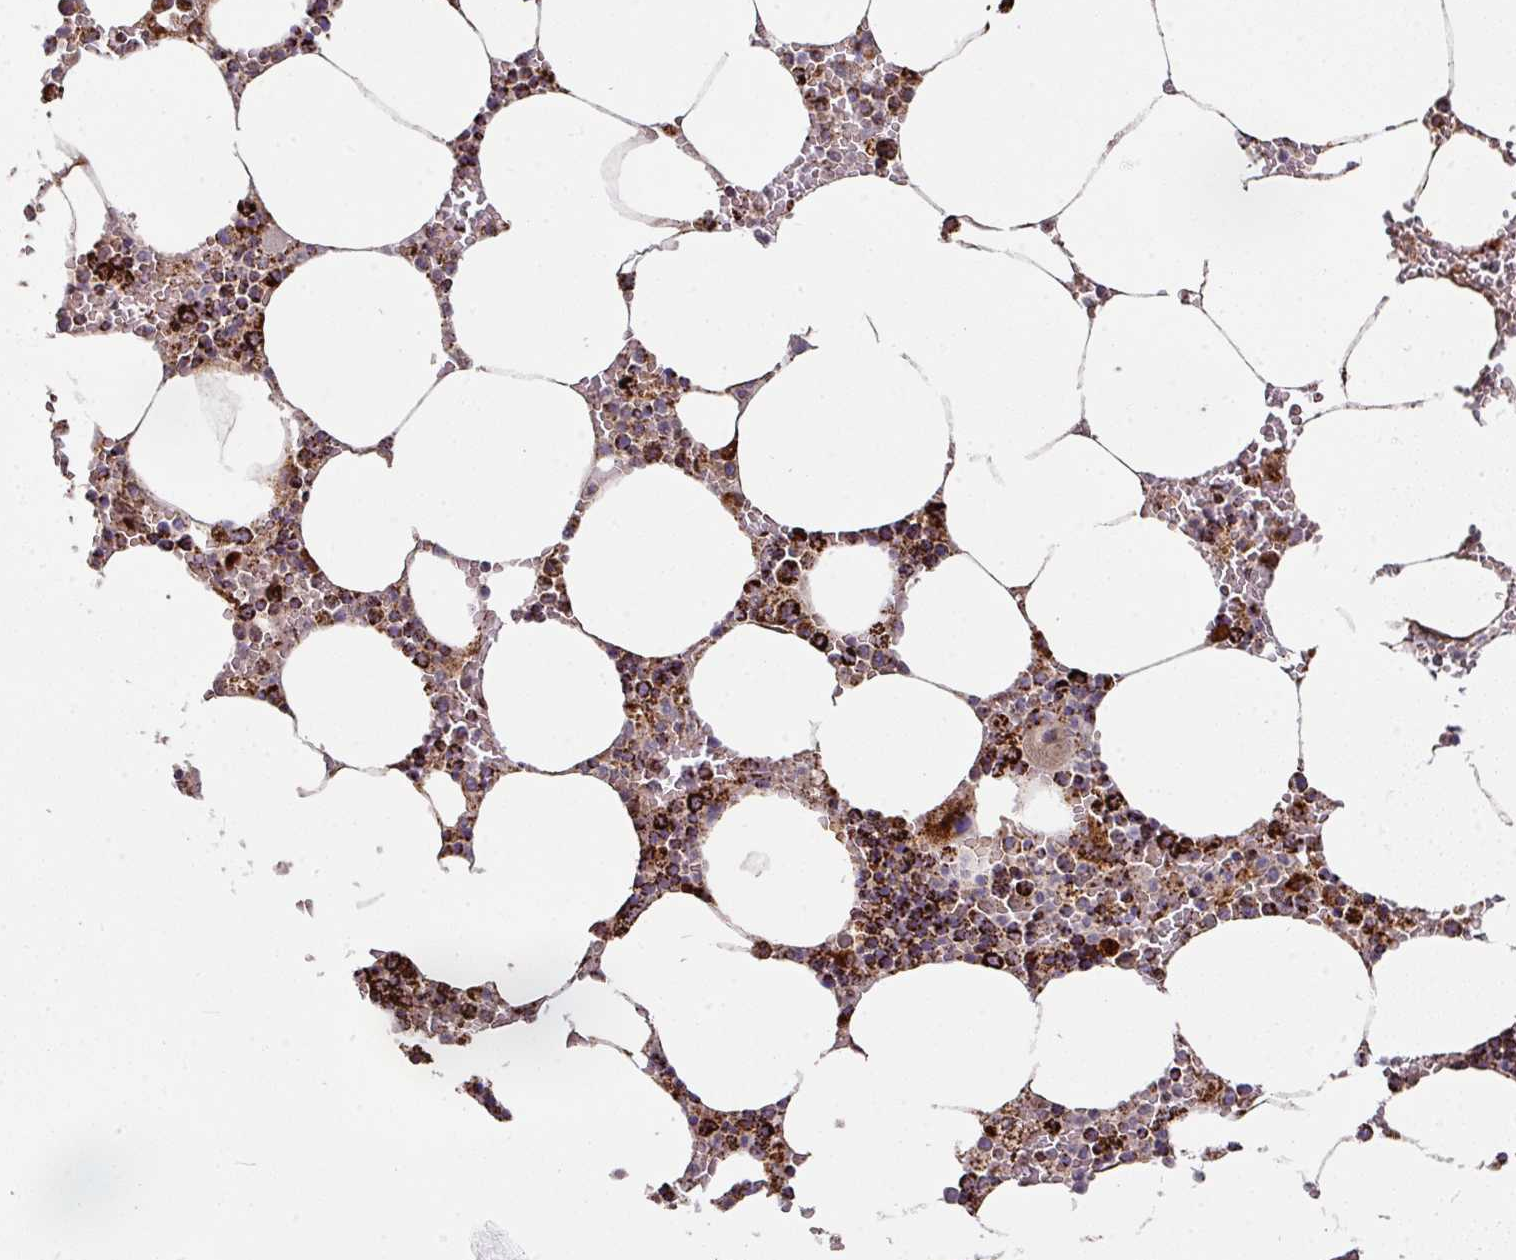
{"staining": {"intensity": "strong", "quantity": ">75%", "location": "cytoplasmic/membranous"}, "tissue": "bone marrow", "cell_type": "Hematopoietic cells", "image_type": "normal", "snomed": [{"axis": "morphology", "description": "Normal tissue, NOS"}, {"axis": "topography", "description": "Bone marrow"}], "caption": "An image showing strong cytoplasmic/membranous staining in approximately >75% of hematopoietic cells in normal bone marrow, as visualized by brown immunohistochemical staining.", "gene": "TRAP1", "patient": {"sex": "male", "age": 70}}